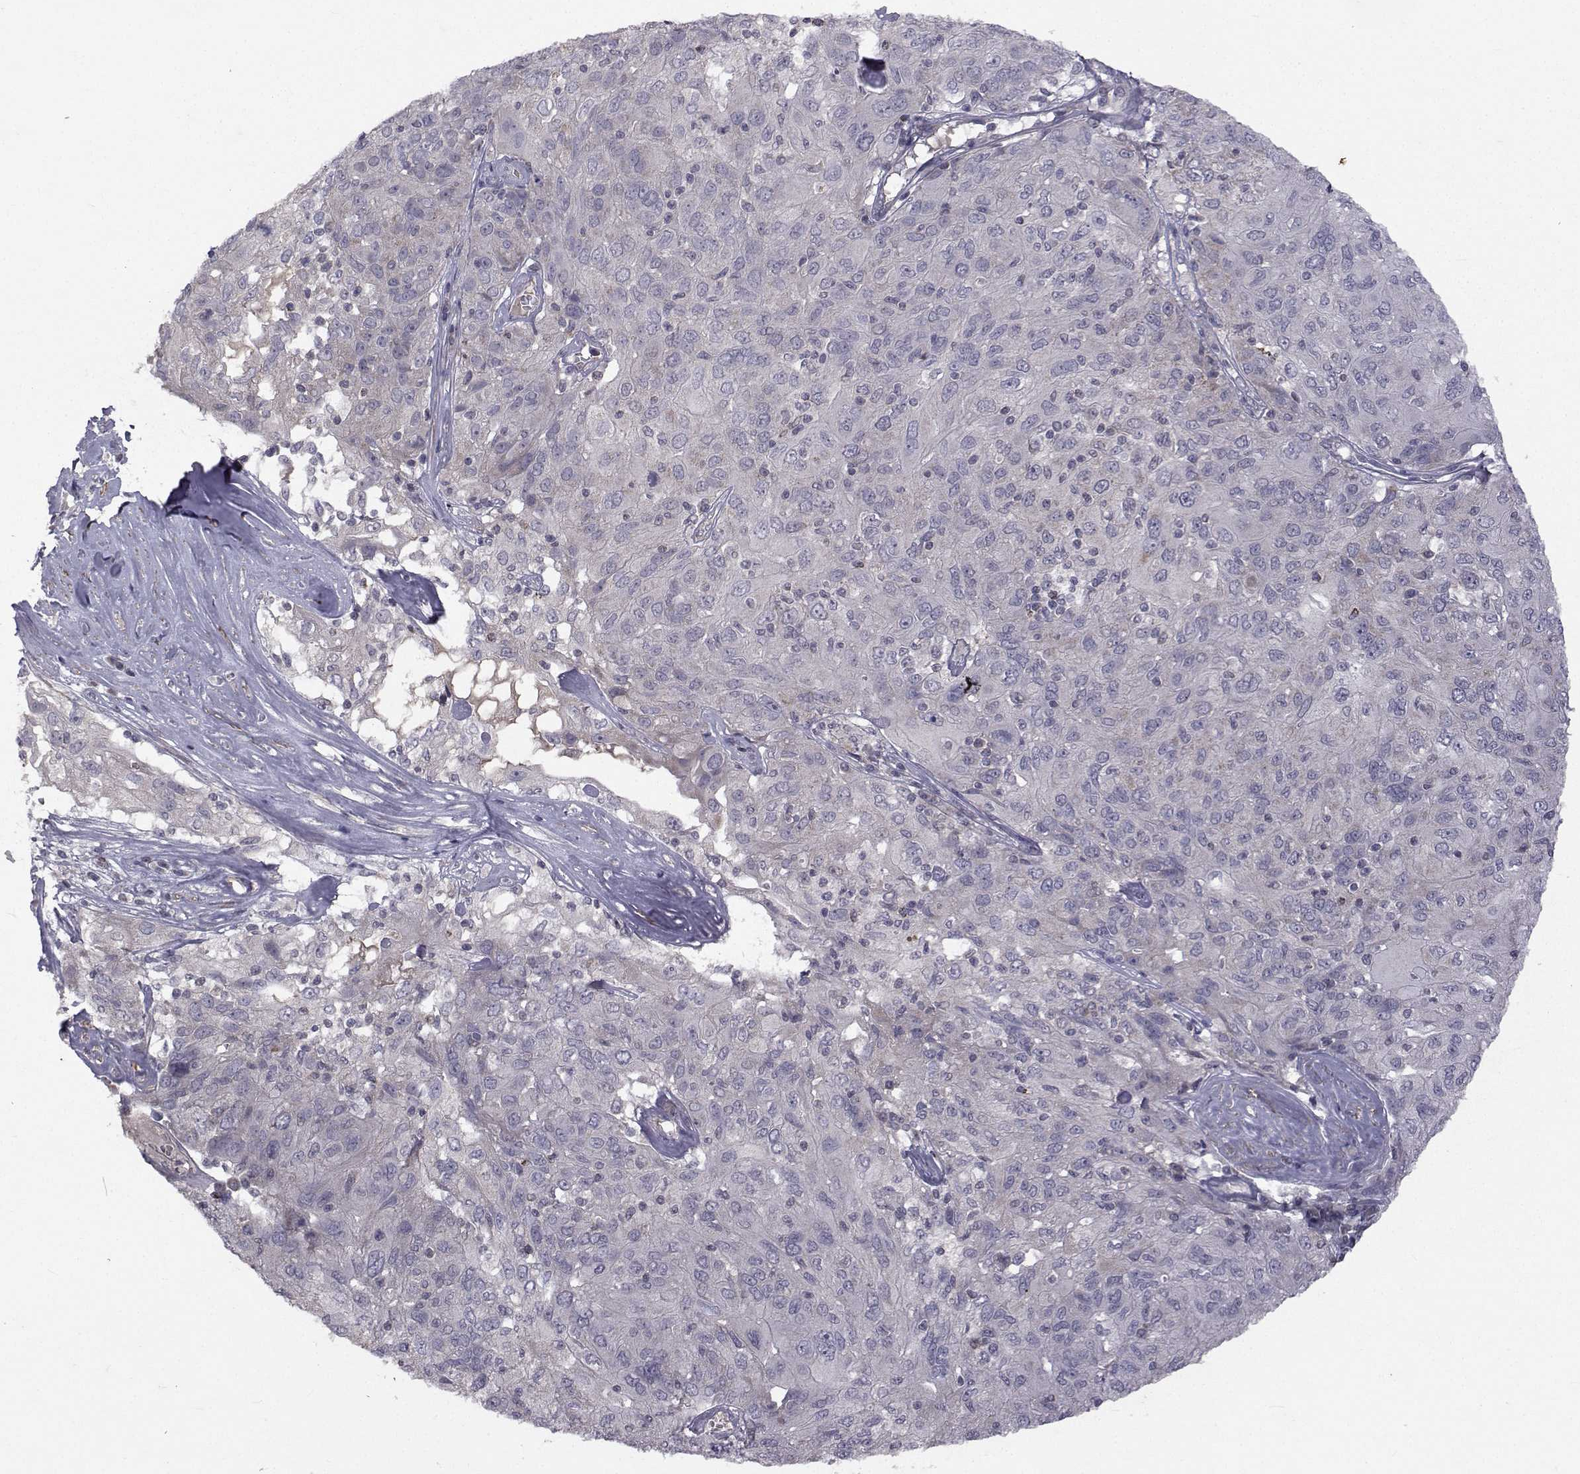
{"staining": {"intensity": "negative", "quantity": "none", "location": "none"}, "tissue": "ovarian cancer", "cell_type": "Tumor cells", "image_type": "cancer", "snomed": [{"axis": "morphology", "description": "Carcinoma, endometroid"}, {"axis": "topography", "description": "Ovary"}], "caption": "Immunohistochemical staining of human ovarian cancer (endometroid carcinoma) demonstrates no significant positivity in tumor cells.", "gene": "FDXR", "patient": {"sex": "female", "age": 50}}